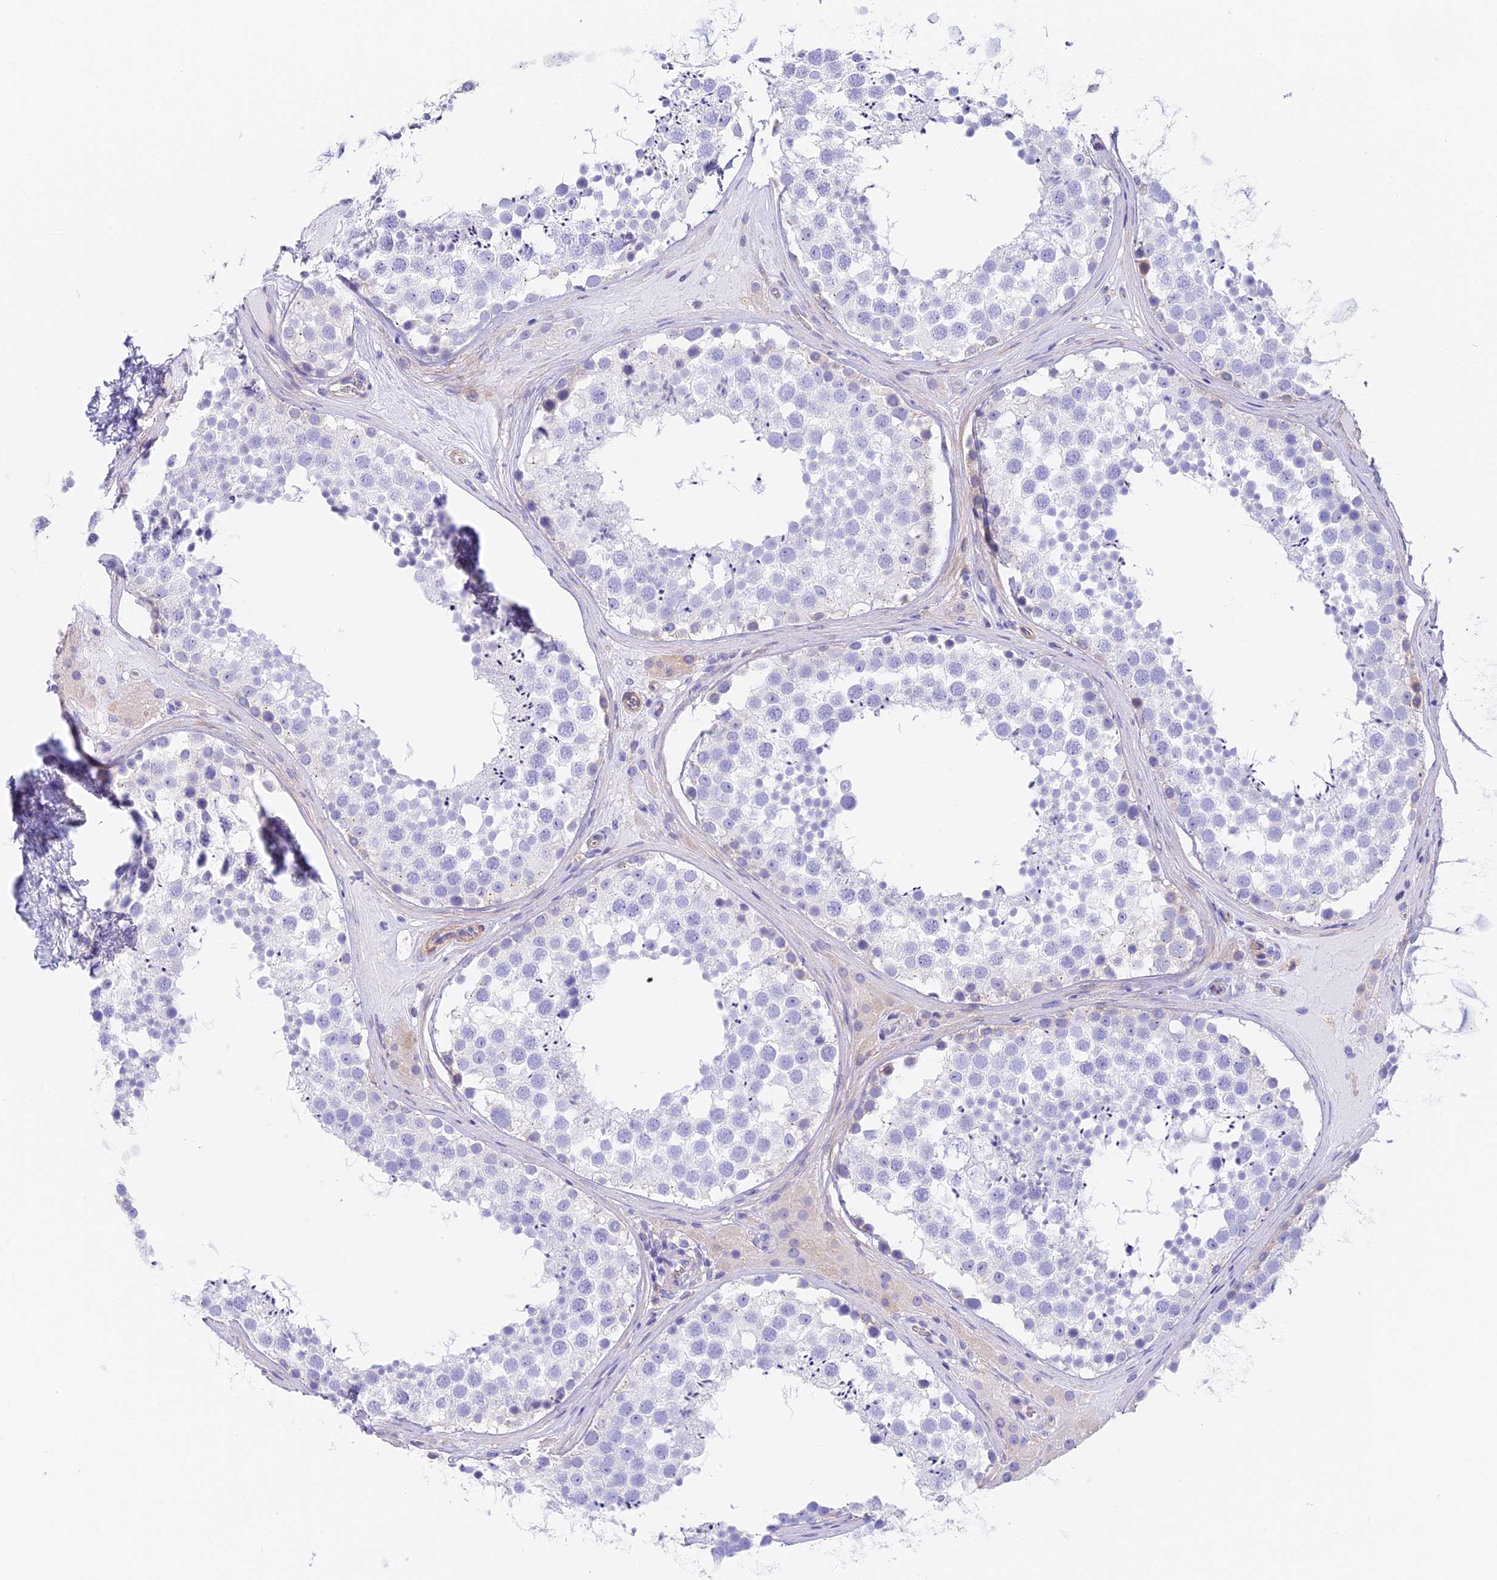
{"staining": {"intensity": "negative", "quantity": "none", "location": "none"}, "tissue": "testis", "cell_type": "Cells in seminiferous ducts", "image_type": "normal", "snomed": [{"axis": "morphology", "description": "Normal tissue, NOS"}, {"axis": "topography", "description": "Testis"}], "caption": "High power microscopy micrograph of an immunohistochemistry photomicrograph of normal testis, revealing no significant expression in cells in seminiferous ducts.", "gene": "HOMER3", "patient": {"sex": "male", "age": 46}}